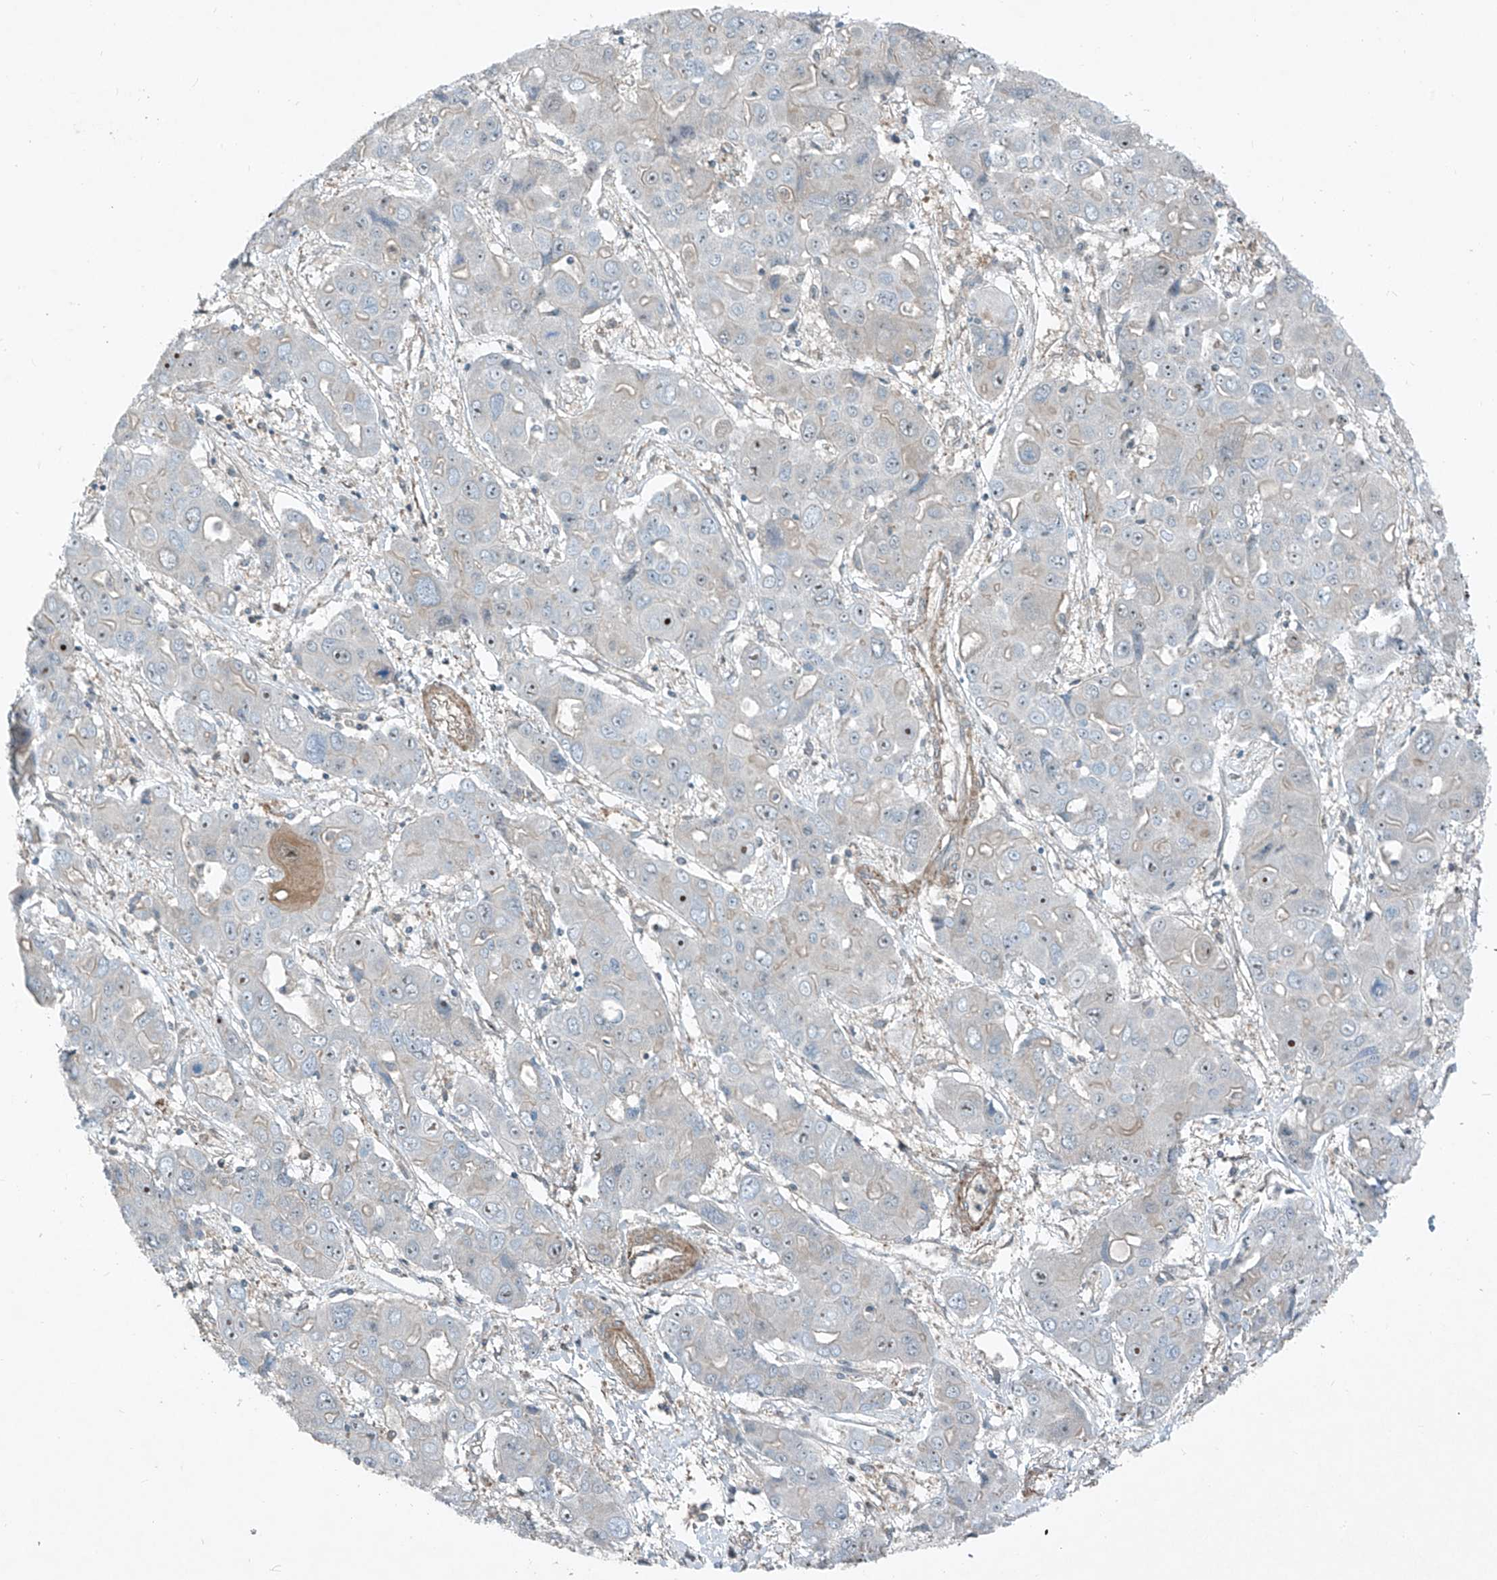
{"staining": {"intensity": "negative", "quantity": "none", "location": "none"}, "tissue": "liver cancer", "cell_type": "Tumor cells", "image_type": "cancer", "snomed": [{"axis": "morphology", "description": "Cholangiocarcinoma"}, {"axis": "topography", "description": "Liver"}], "caption": "Immunohistochemistry (IHC) micrograph of human liver cholangiocarcinoma stained for a protein (brown), which reveals no staining in tumor cells.", "gene": "PPCS", "patient": {"sex": "male", "age": 67}}